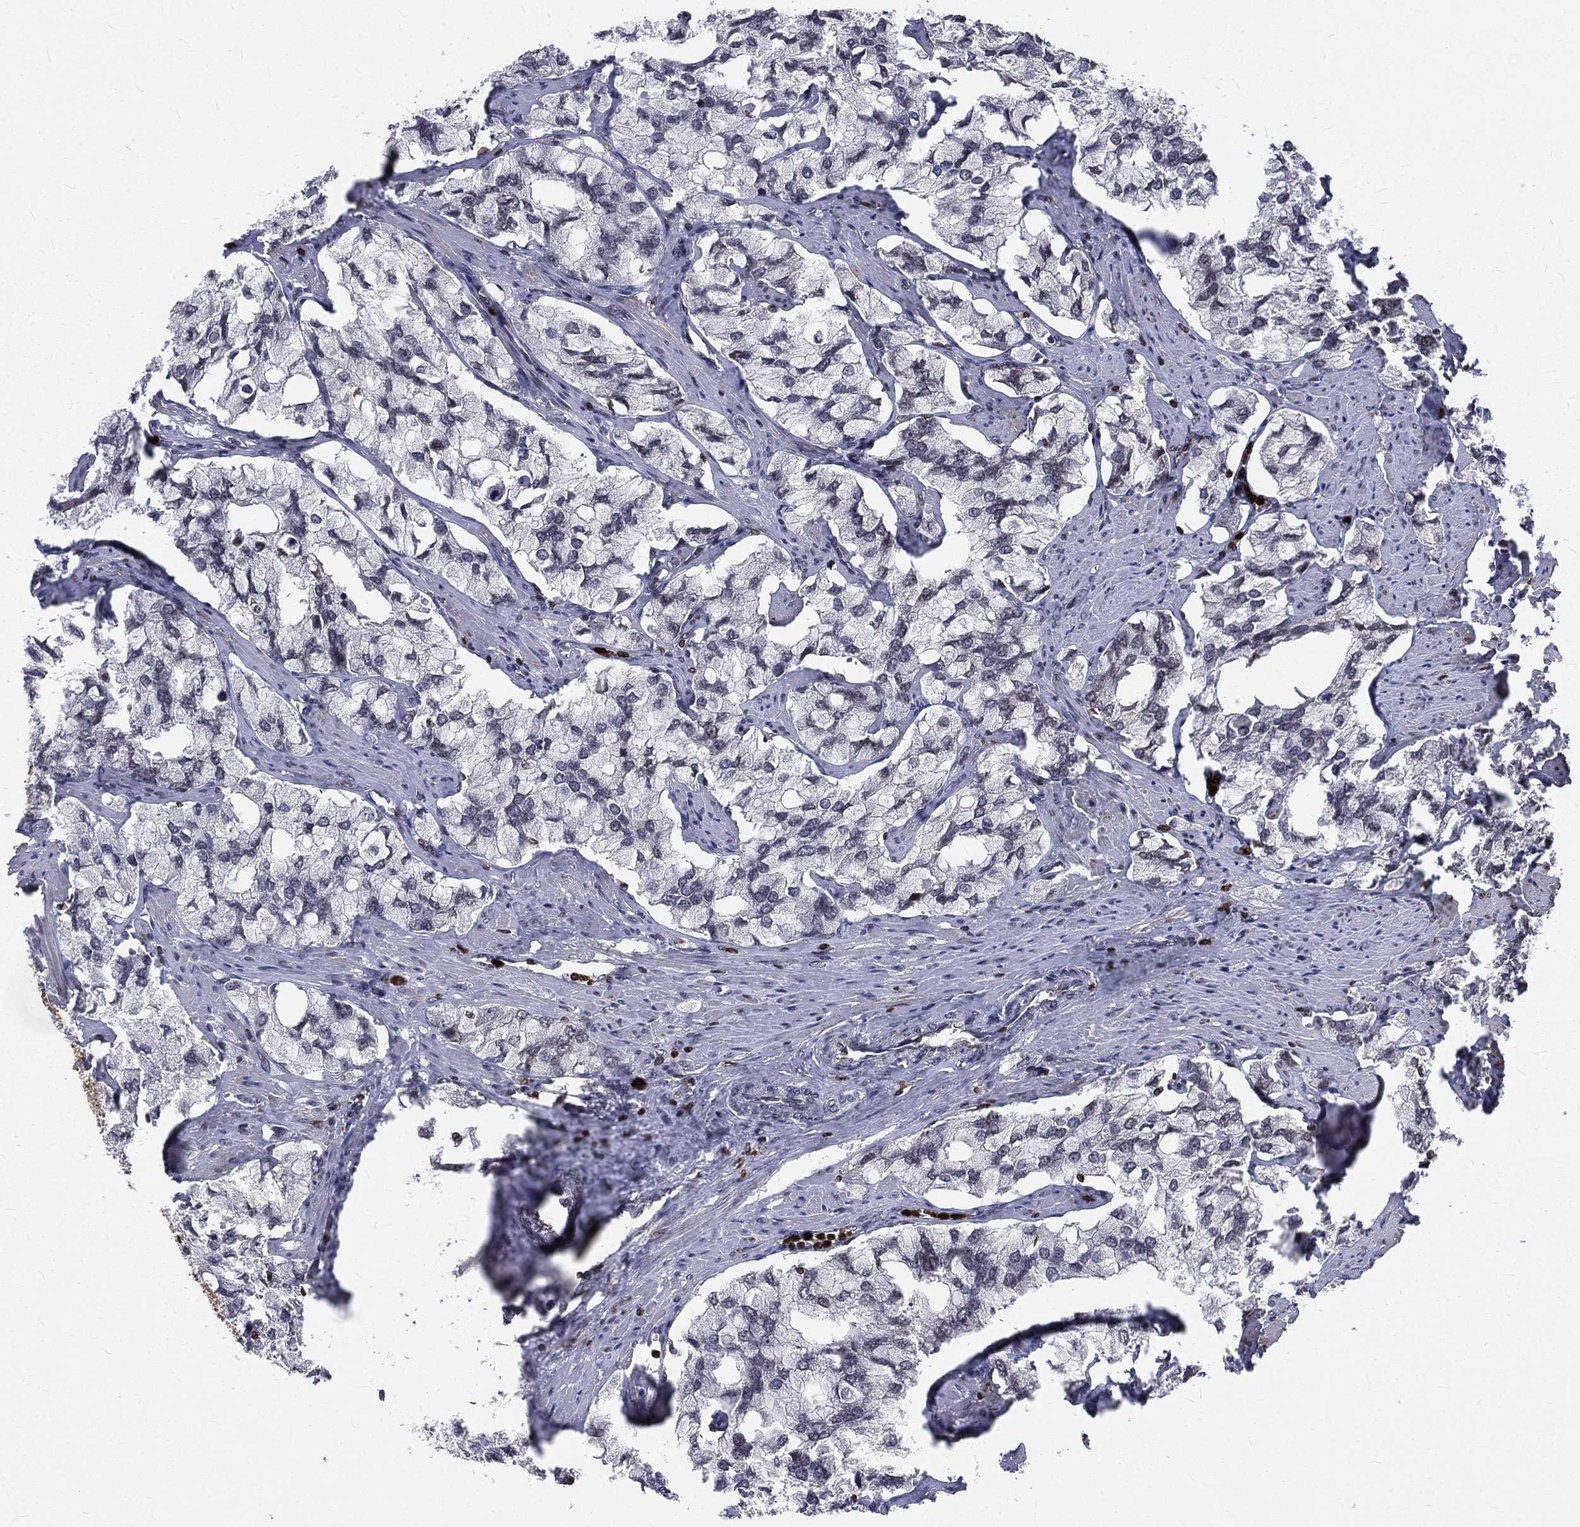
{"staining": {"intensity": "negative", "quantity": "none", "location": "none"}, "tissue": "prostate cancer", "cell_type": "Tumor cells", "image_type": "cancer", "snomed": [{"axis": "morphology", "description": "Adenocarcinoma, NOS"}, {"axis": "topography", "description": "Prostate and seminal vesicle, NOS"}, {"axis": "topography", "description": "Prostate"}], "caption": "Immunohistochemistry of prostate cancer (adenocarcinoma) demonstrates no expression in tumor cells.", "gene": "LBR", "patient": {"sex": "male", "age": 64}}